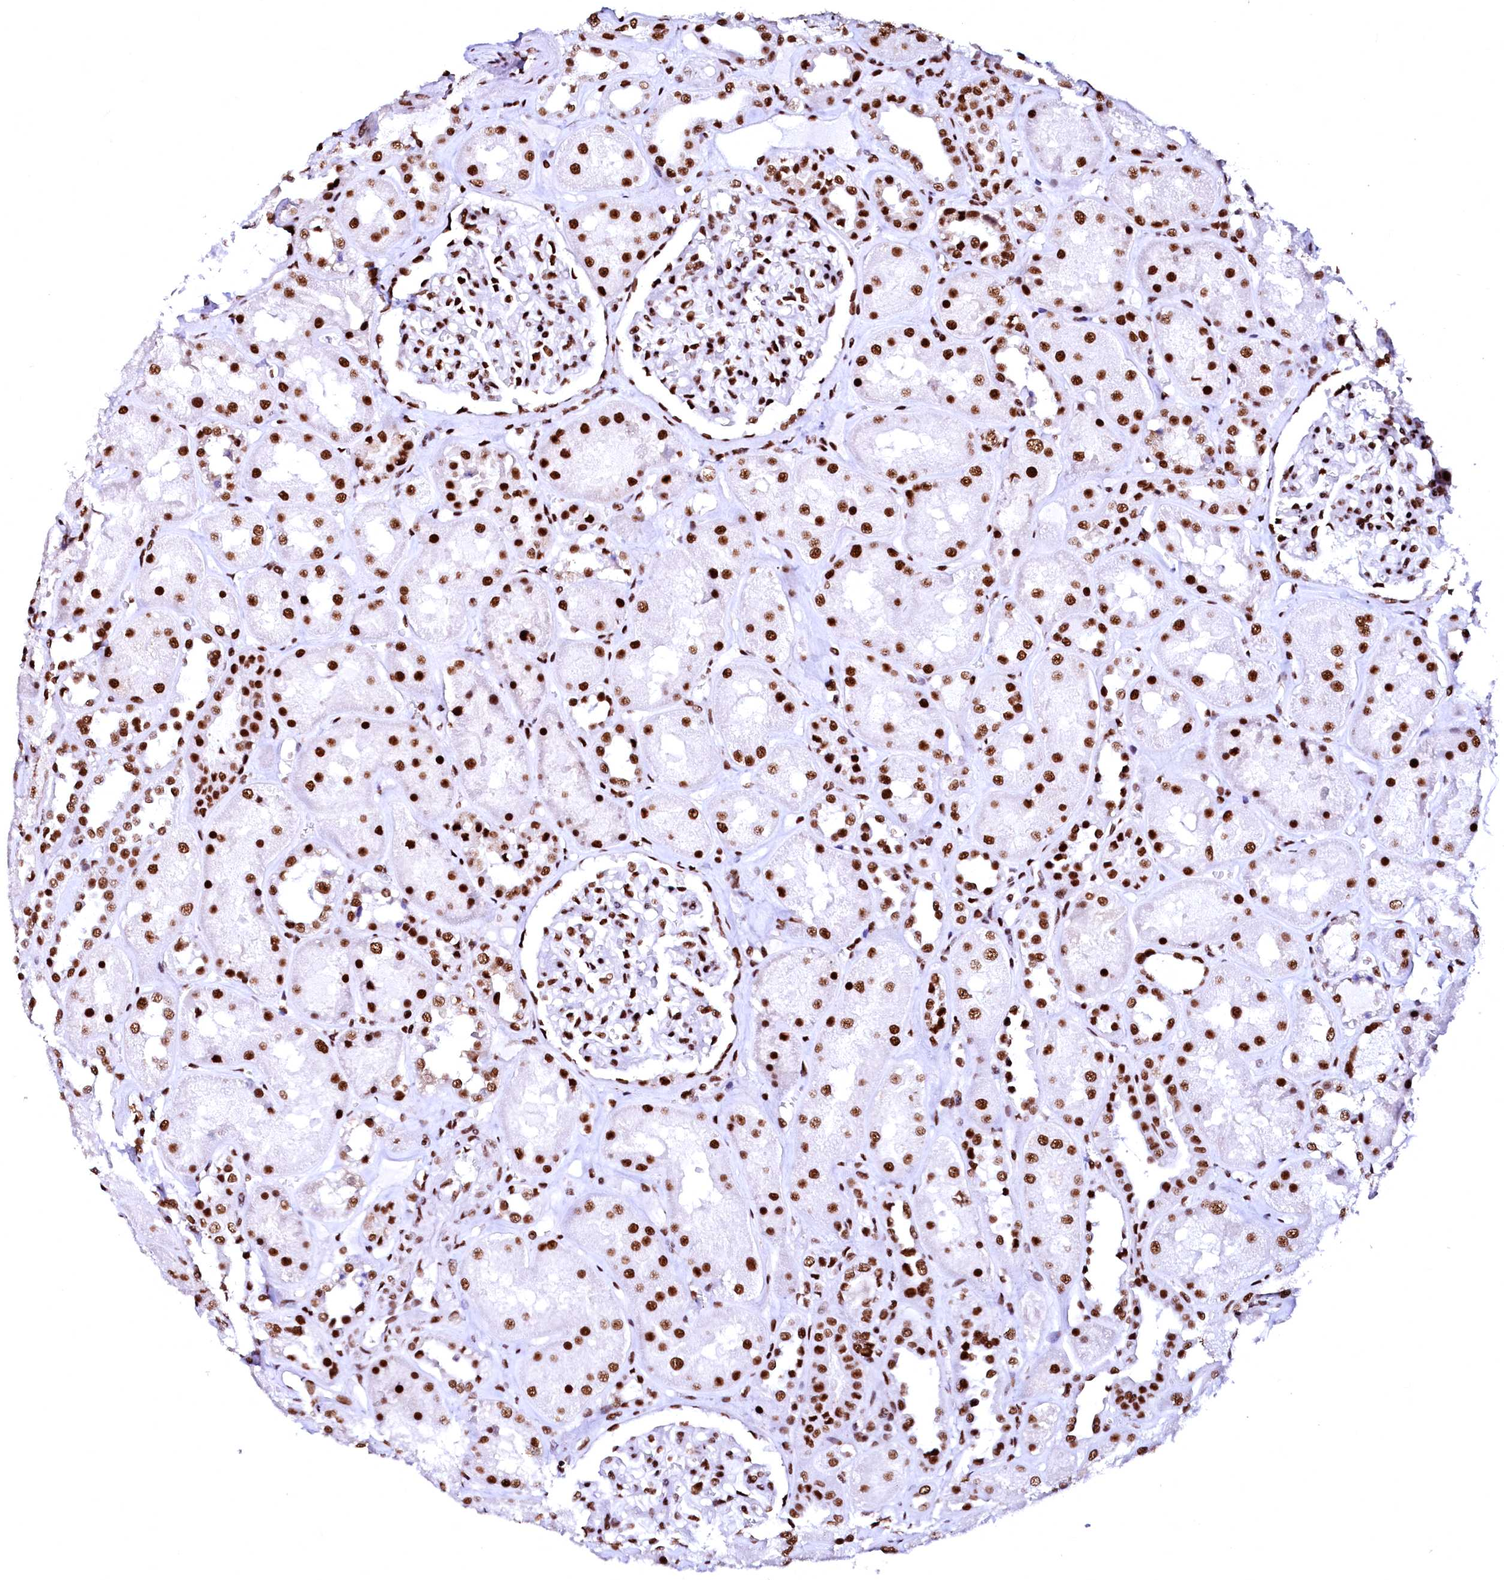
{"staining": {"intensity": "strong", "quantity": ">75%", "location": "nuclear"}, "tissue": "kidney", "cell_type": "Cells in glomeruli", "image_type": "normal", "snomed": [{"axis": "morphology", "description": "Normal tissue, NOS"}, {"axis": "topography", "description": "Kidney"}], "caption": "Immunohistochemistry (IHC) histopathology image of normal kidney stained for a protein (brown), which shows high levels of strong nuclear staining in about >75% of cells in glomeruli.", "gene": "CPSF6", "patient": {"sex": "male", "age": 70}}